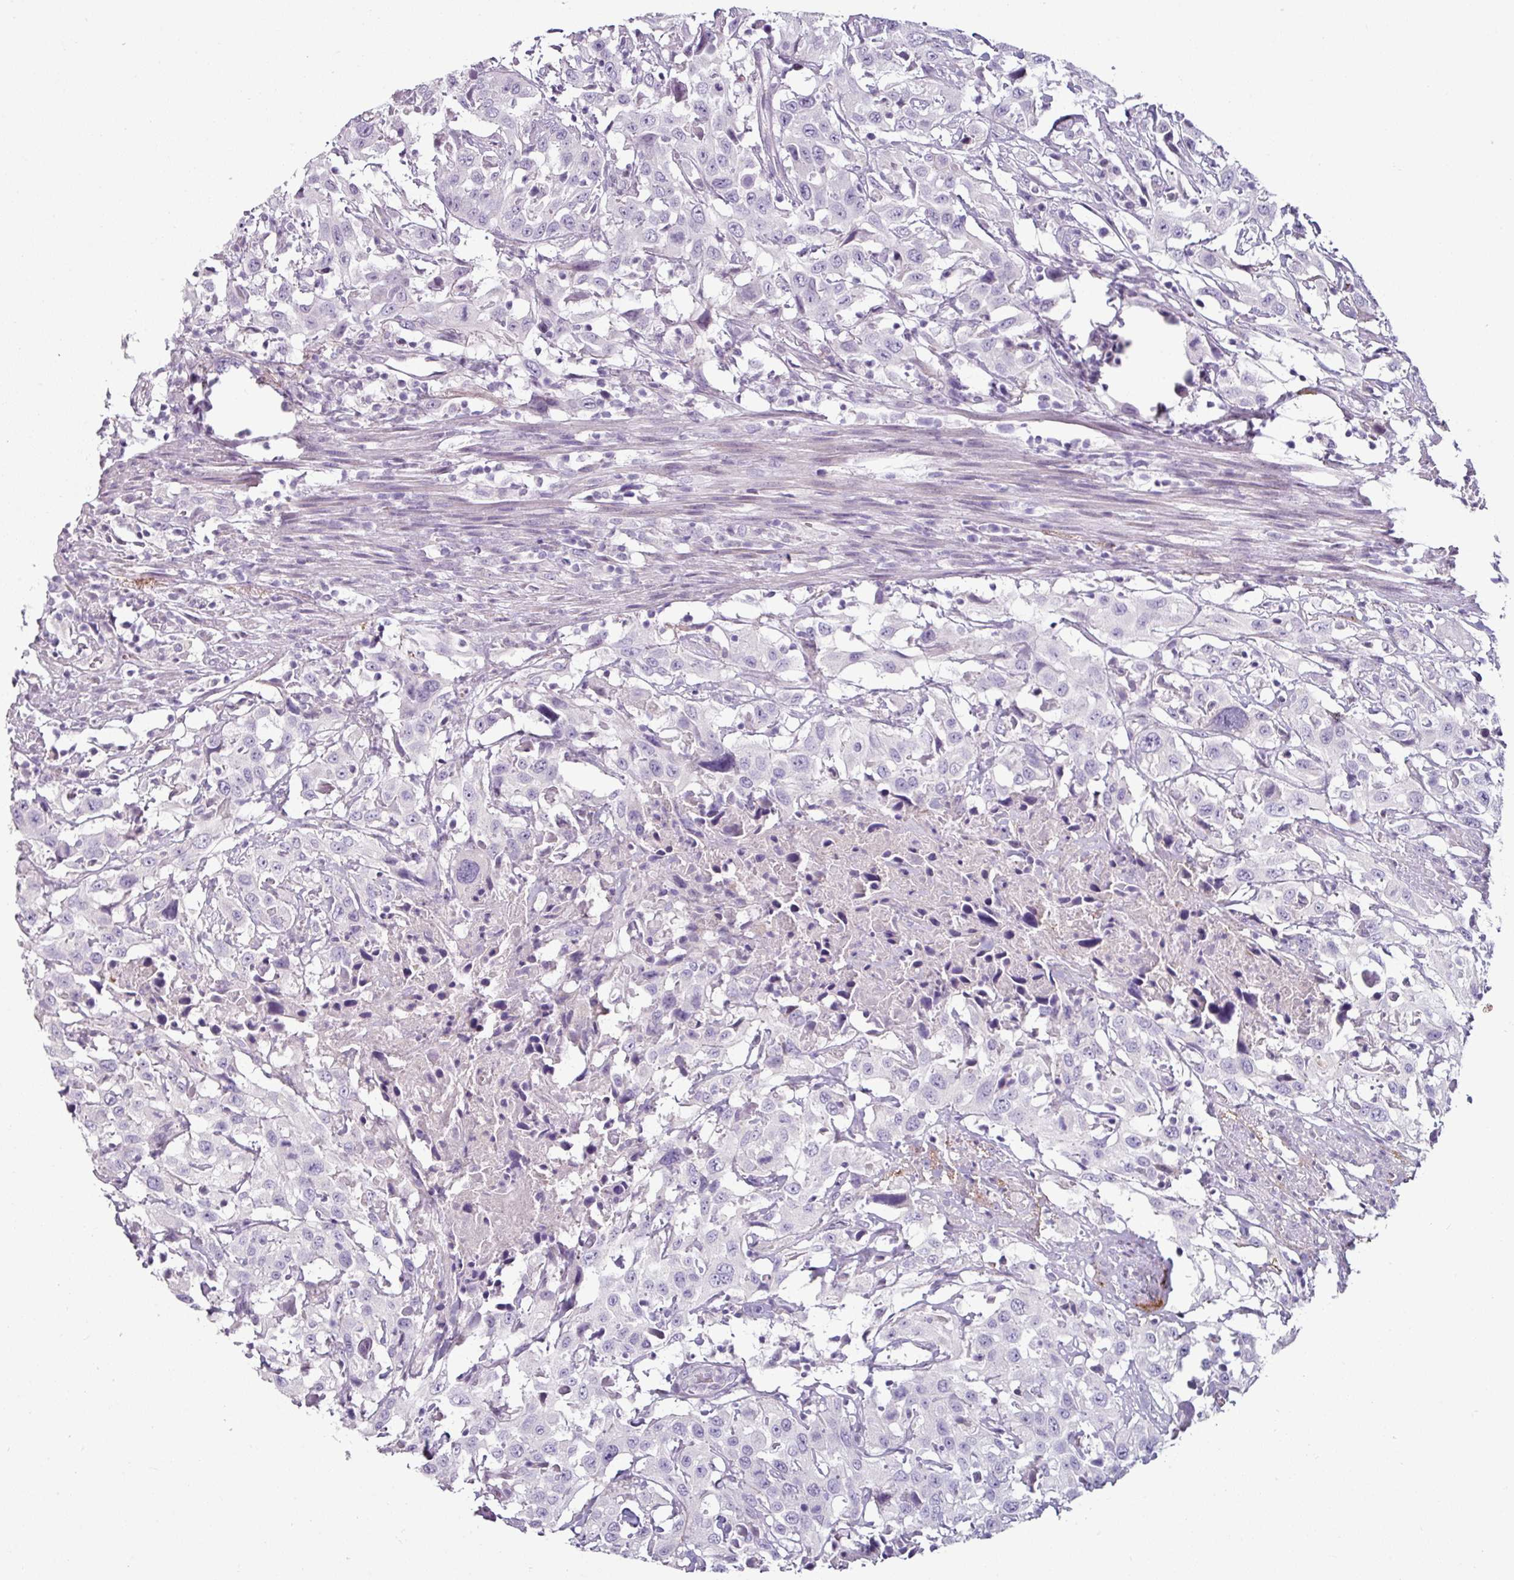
{"staining": {"intensity": "negative", "quantity": "none", "location": "none"}, "tissue": "urothelial cancer", "cell_type": "Tumor cells", "image_type": "cancer", "snomed": [{"axis": "morphology", "description": "Urothelial carcinoma, High grade"}, {"axis": "topography", "description": "Urinary bladder"}], "caption": "Protein analysis of urothelial carcinoma (high-grade) demonstrates no significant staining in tumor cells.", "gene": "MTMR14", "patient": {"sex": "male", "age": 61}}